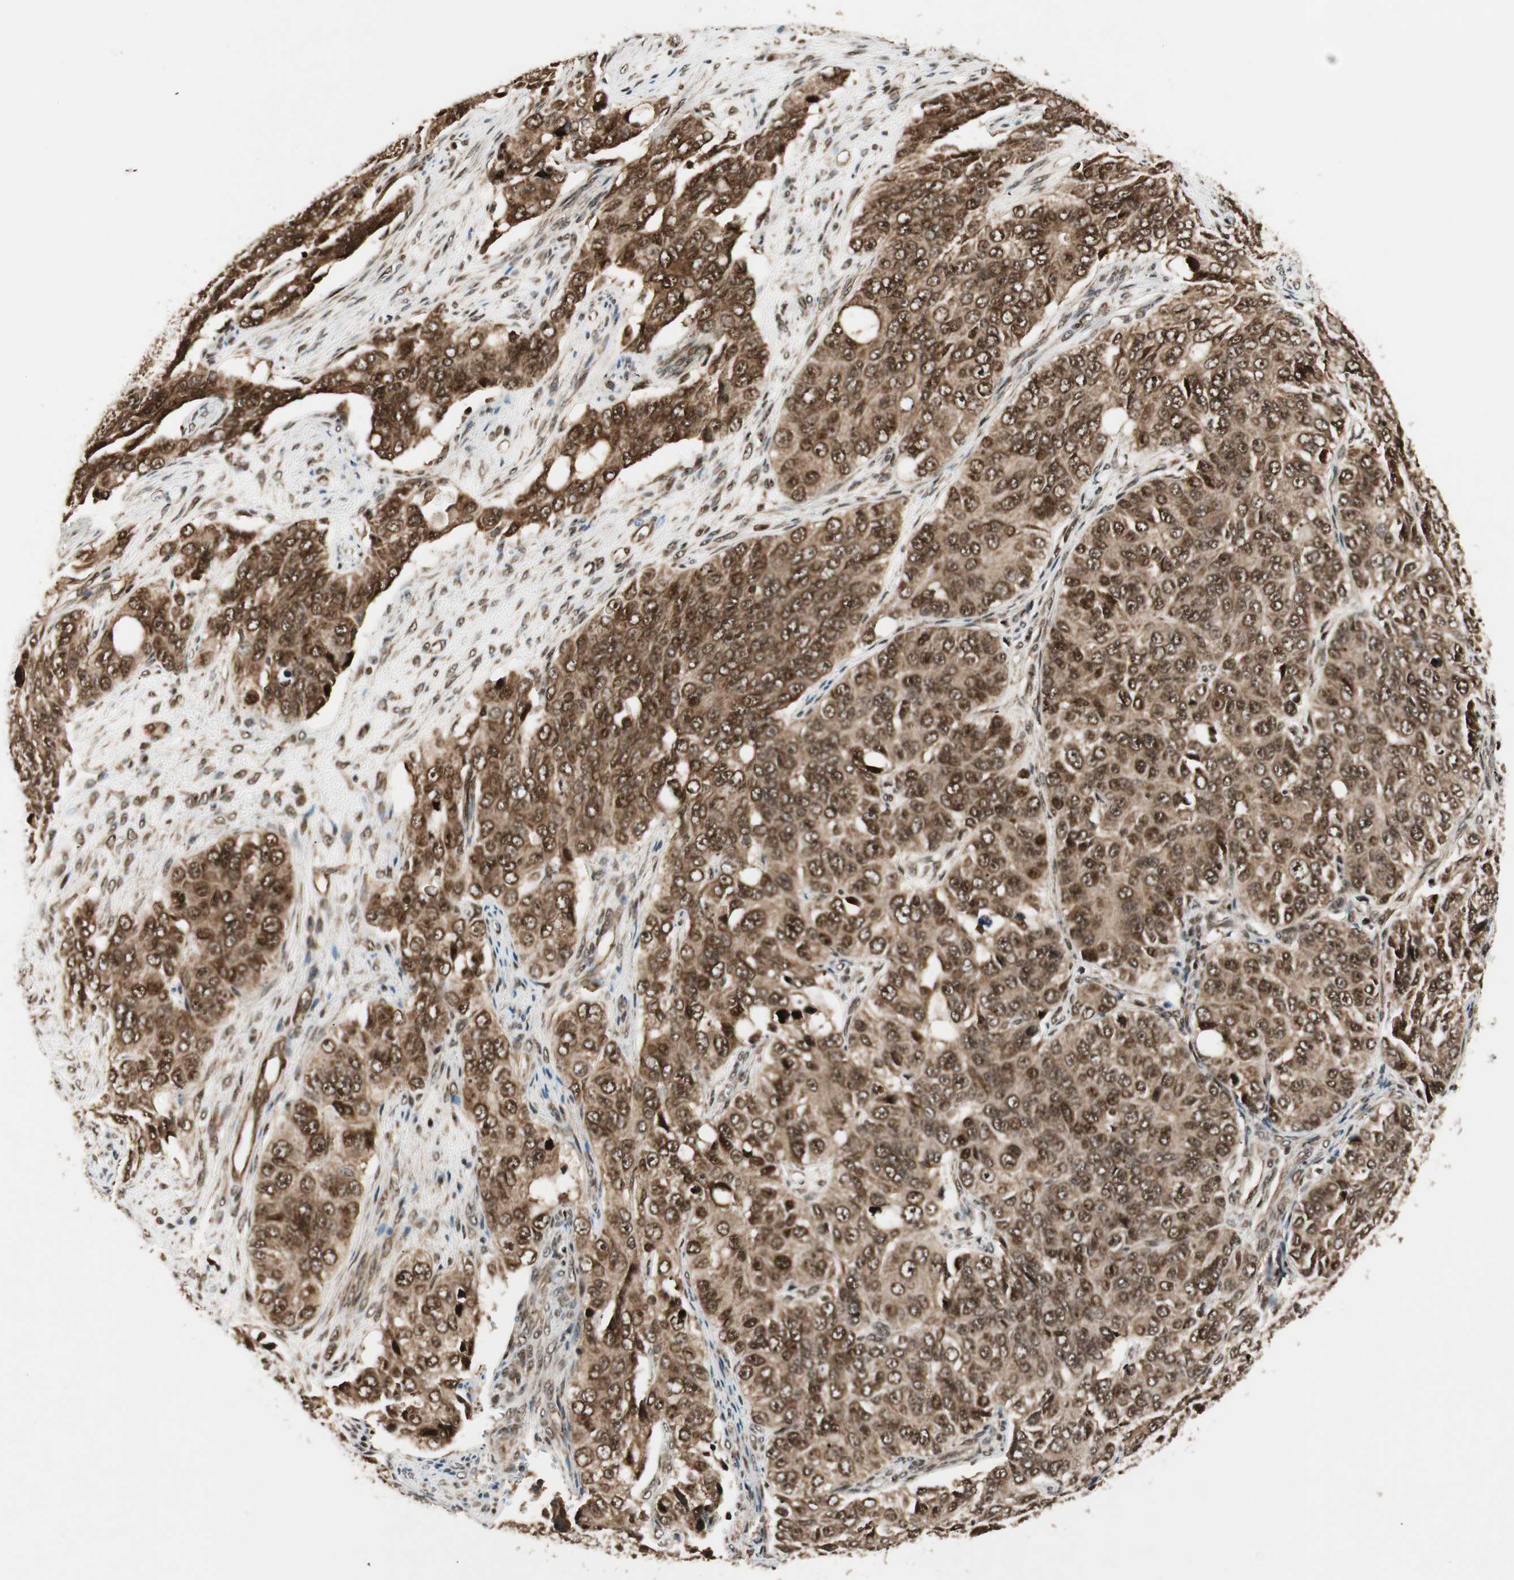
{"staining": {"intensity": "strong", "quantity": ">75%", "location": "cytoplasmic/membranous,nuclear"}, "tissue": "ovarian cancer", "cell_type": "Tumor cells", "image_type": "cancer", "snomed": [{"axis": "morphology", "description": "Carcinoma, endometroid"}, {"axis": "topography", "description": "Ovary"}], "caption": "Protein expression analysis of ovarian cancer (endometroid carcinoma) shows strong cytoplasmic/membranous and nuclear expression in approximately >75% of tumor cells.", "gene": "RPA3", "patient": {"sex": "female", "age": 51}}